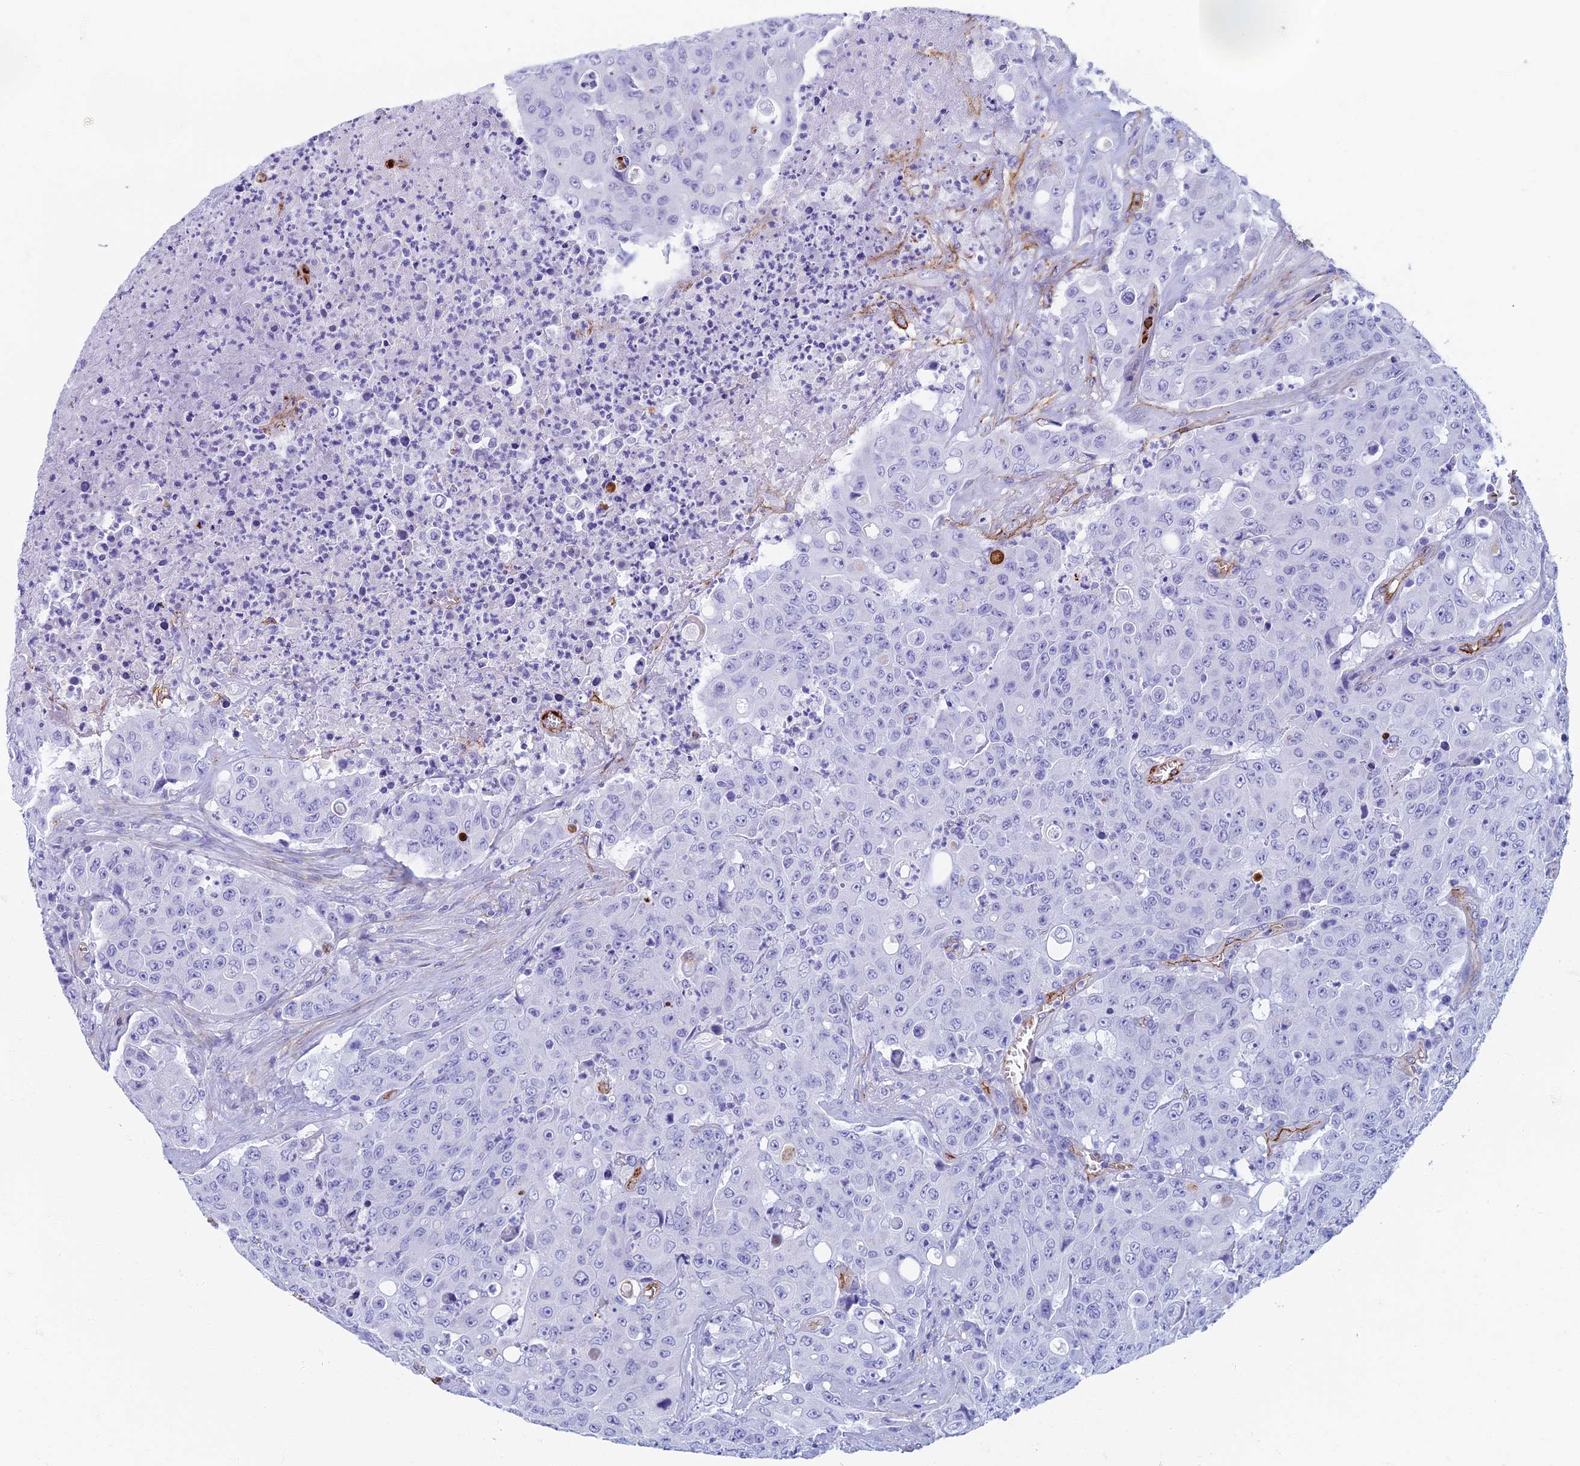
{"staining": {"intensity": "negative", "quantity": "none", "location": "none"}, "tissue": "colorectal cancer", "cell_type": "Tumor cells", "image_type": "cancer", "snomed": [{"axis": "morphology", "description": "Adenocarcinoma, NOS"}, {"axis": "topography", "description": "Colon"}], "caption": "Immunohistochemistry of human colorectal adenocarcinoma demonstrates no positivity in tumor cells.", "gene": "ETFRF1", "patient": {"sex": "male", "age": 51}}